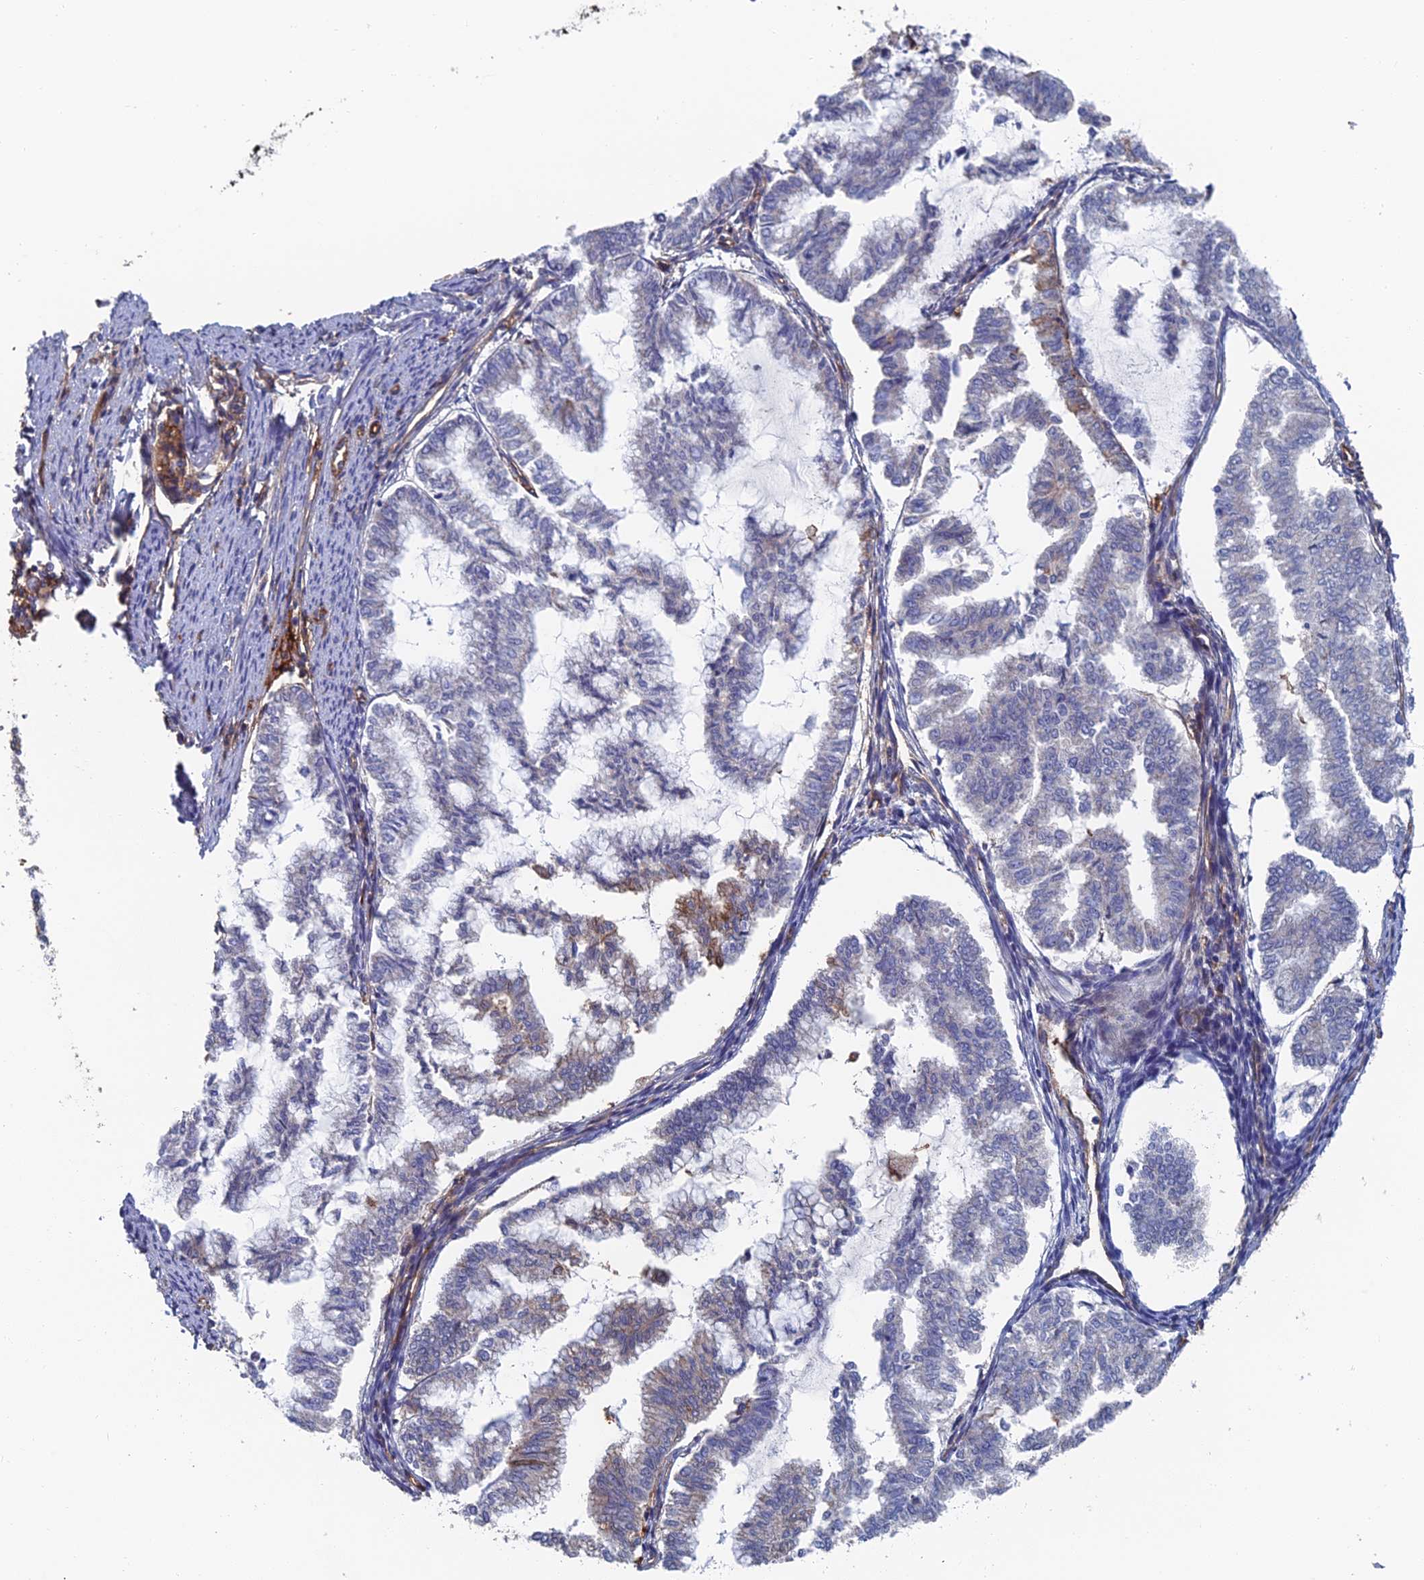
{"staining": {"intensity": "moderate", "quantity": "<25%", "location": "cytoplasmic/membranous"}, "tissue": "endometrial cancer", "cell_type": "Tumor cells", "image_type": "cancer", "snomed": [{"axis": "morphology", "description": "Adenocarcinoma, NOS"}, {"axis": "topography", "description": "Endometrium"}], "caption": "Endometrial cancer (adenocarcinoma) was stained to show a protein in brown. There is low levels of moderate cytoplasmic/membranous positivity in about <25% of tumor cells.", "gene": "SNX11", "patient": {"sex": "female", "age": 79}}